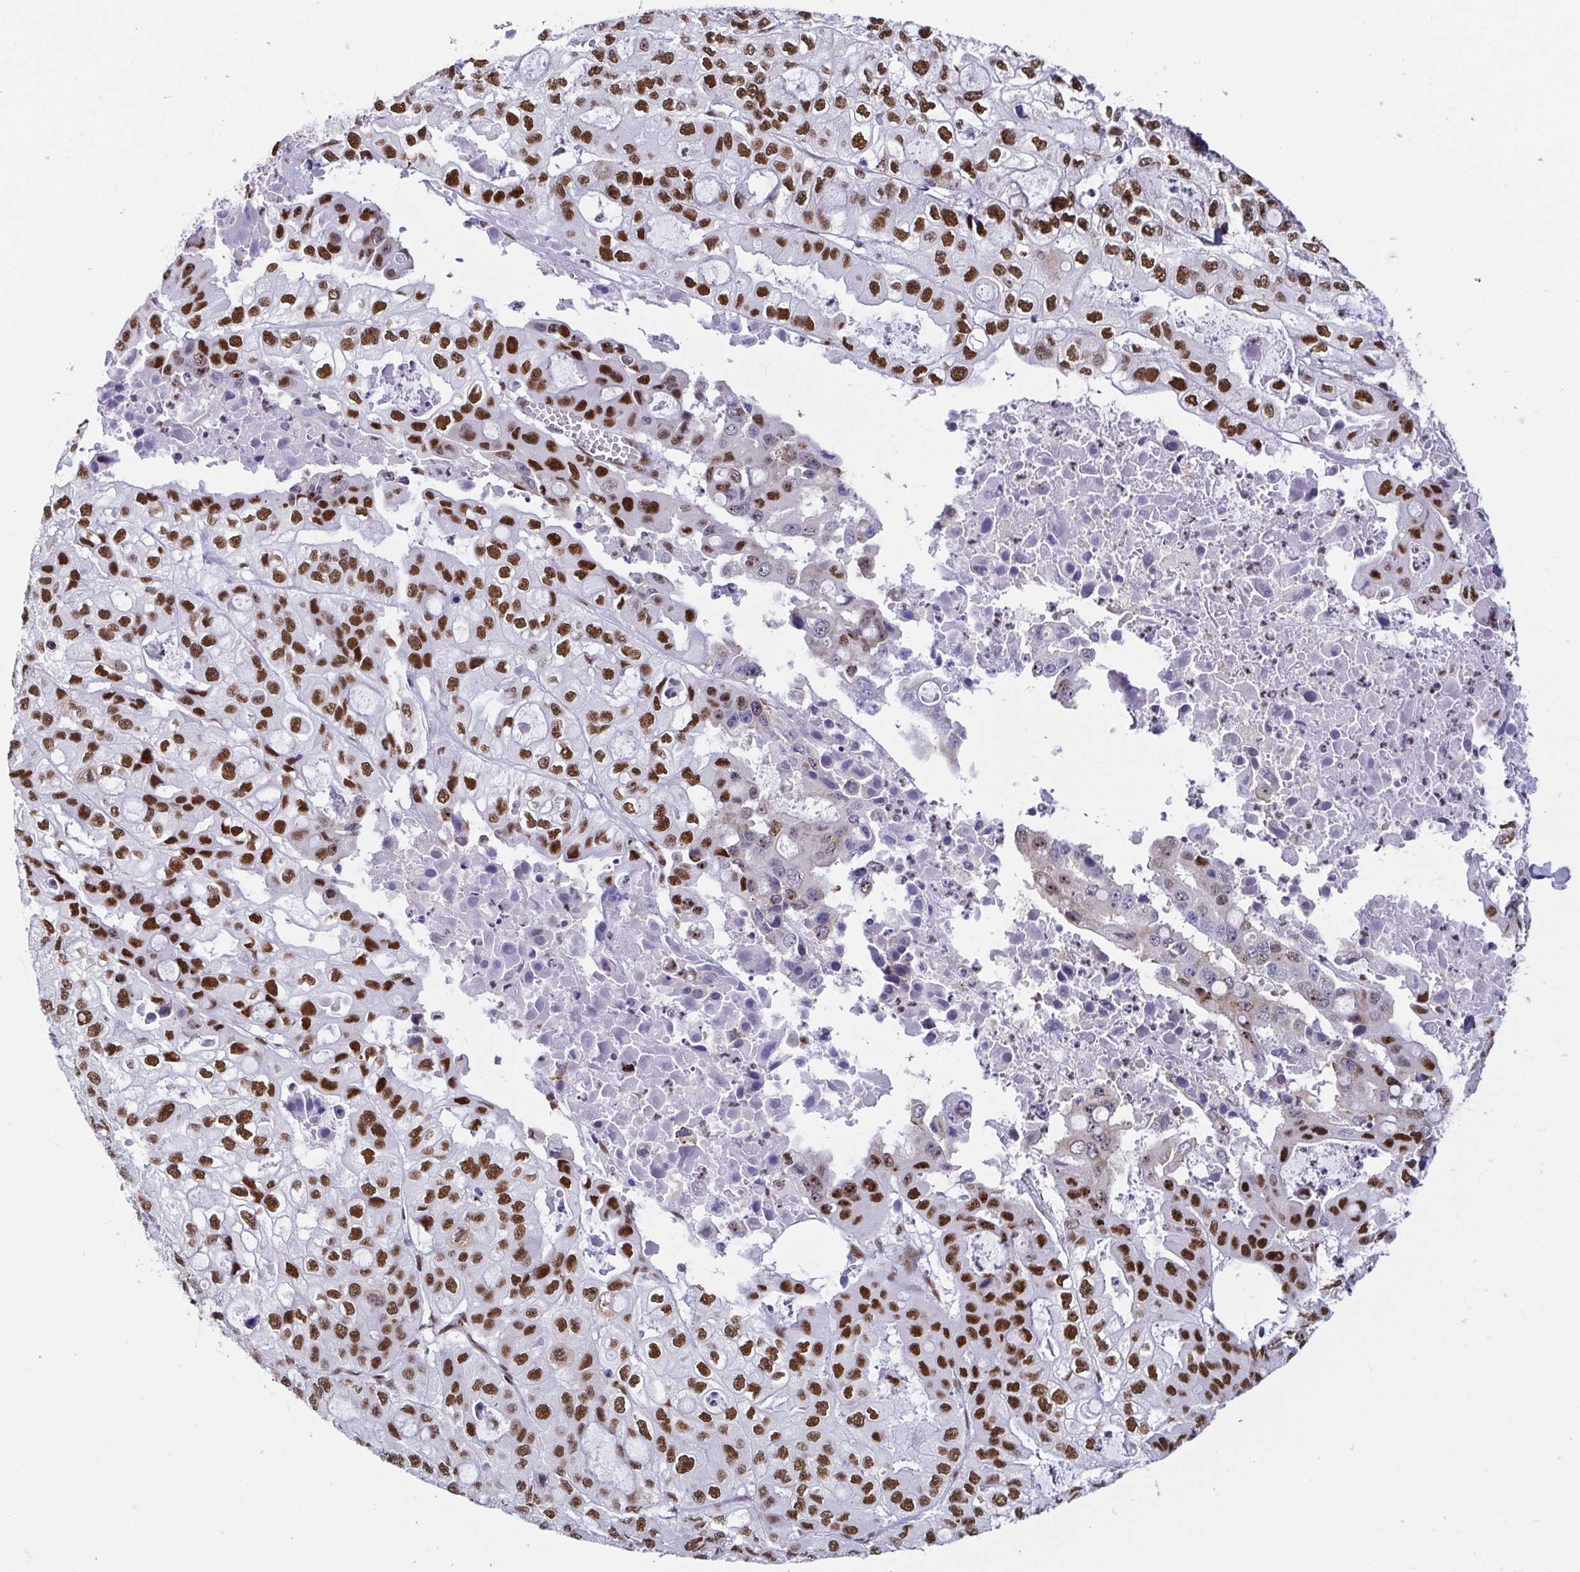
{"staining": {"intensity": "moderate", "quantity": ">75%", "location": "nuclear"}, "tissue": "ovarian cancer", "cell_type": "Tumor cells", "image_type": "cancer", "snomed": [{"axis": "morphology", "description": "Cystadenocarcinoma, serous, NOS"}, {"axis": "topography", "description": "Ovary"}], "caption": "Ovarian cancer (serous cystadenocarcinoma) was stained to show a protein in brown. There is medium levels of moderate nuclear expression in about >75% of tumor cells.", "gene": "EWSR1", "patient": {"sex": "female", "age": 56}}